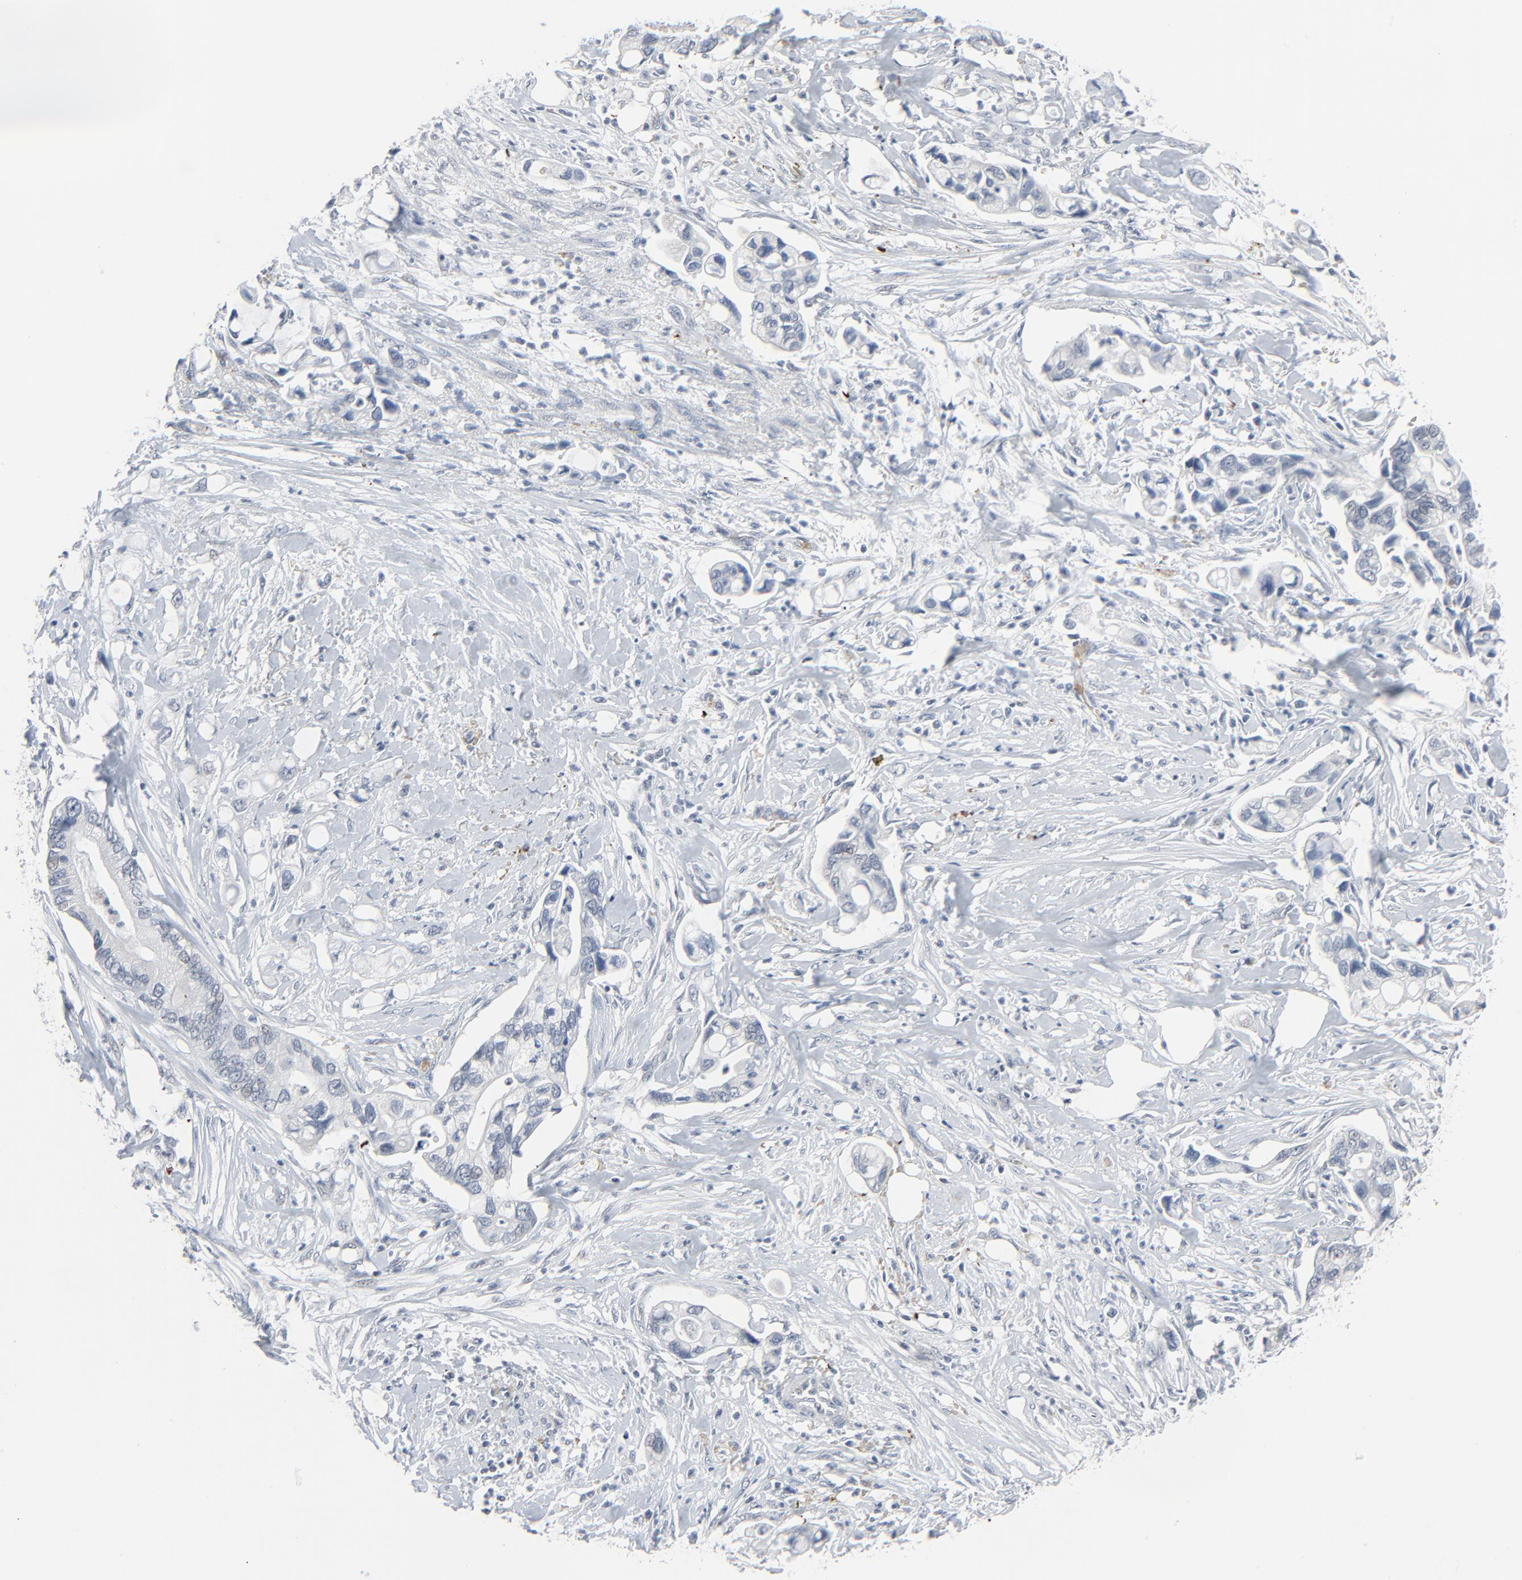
{"staining": {"intensity": "negative", "quantity": "none", "location": "none"}, "tissue": "pancreatic cancer", "cell_type": "Tumor cells", "image_type": "cancer", "snomed": [{"axis": "morphology", "description": "Adenocarcinoma, NOS"}, {"axis": "topography", "description": "Pancreas"}], "caption": "There is no significant staining in tumor cells of pancreatic cancer. The staining was performed using DAB to visualize the protein expression in brown, while the nuclei were stained in blue with hematoxylin (Magnification: 20x).", "gene": "SAGE1", "patient": {"sex": "male", "age": 70}}